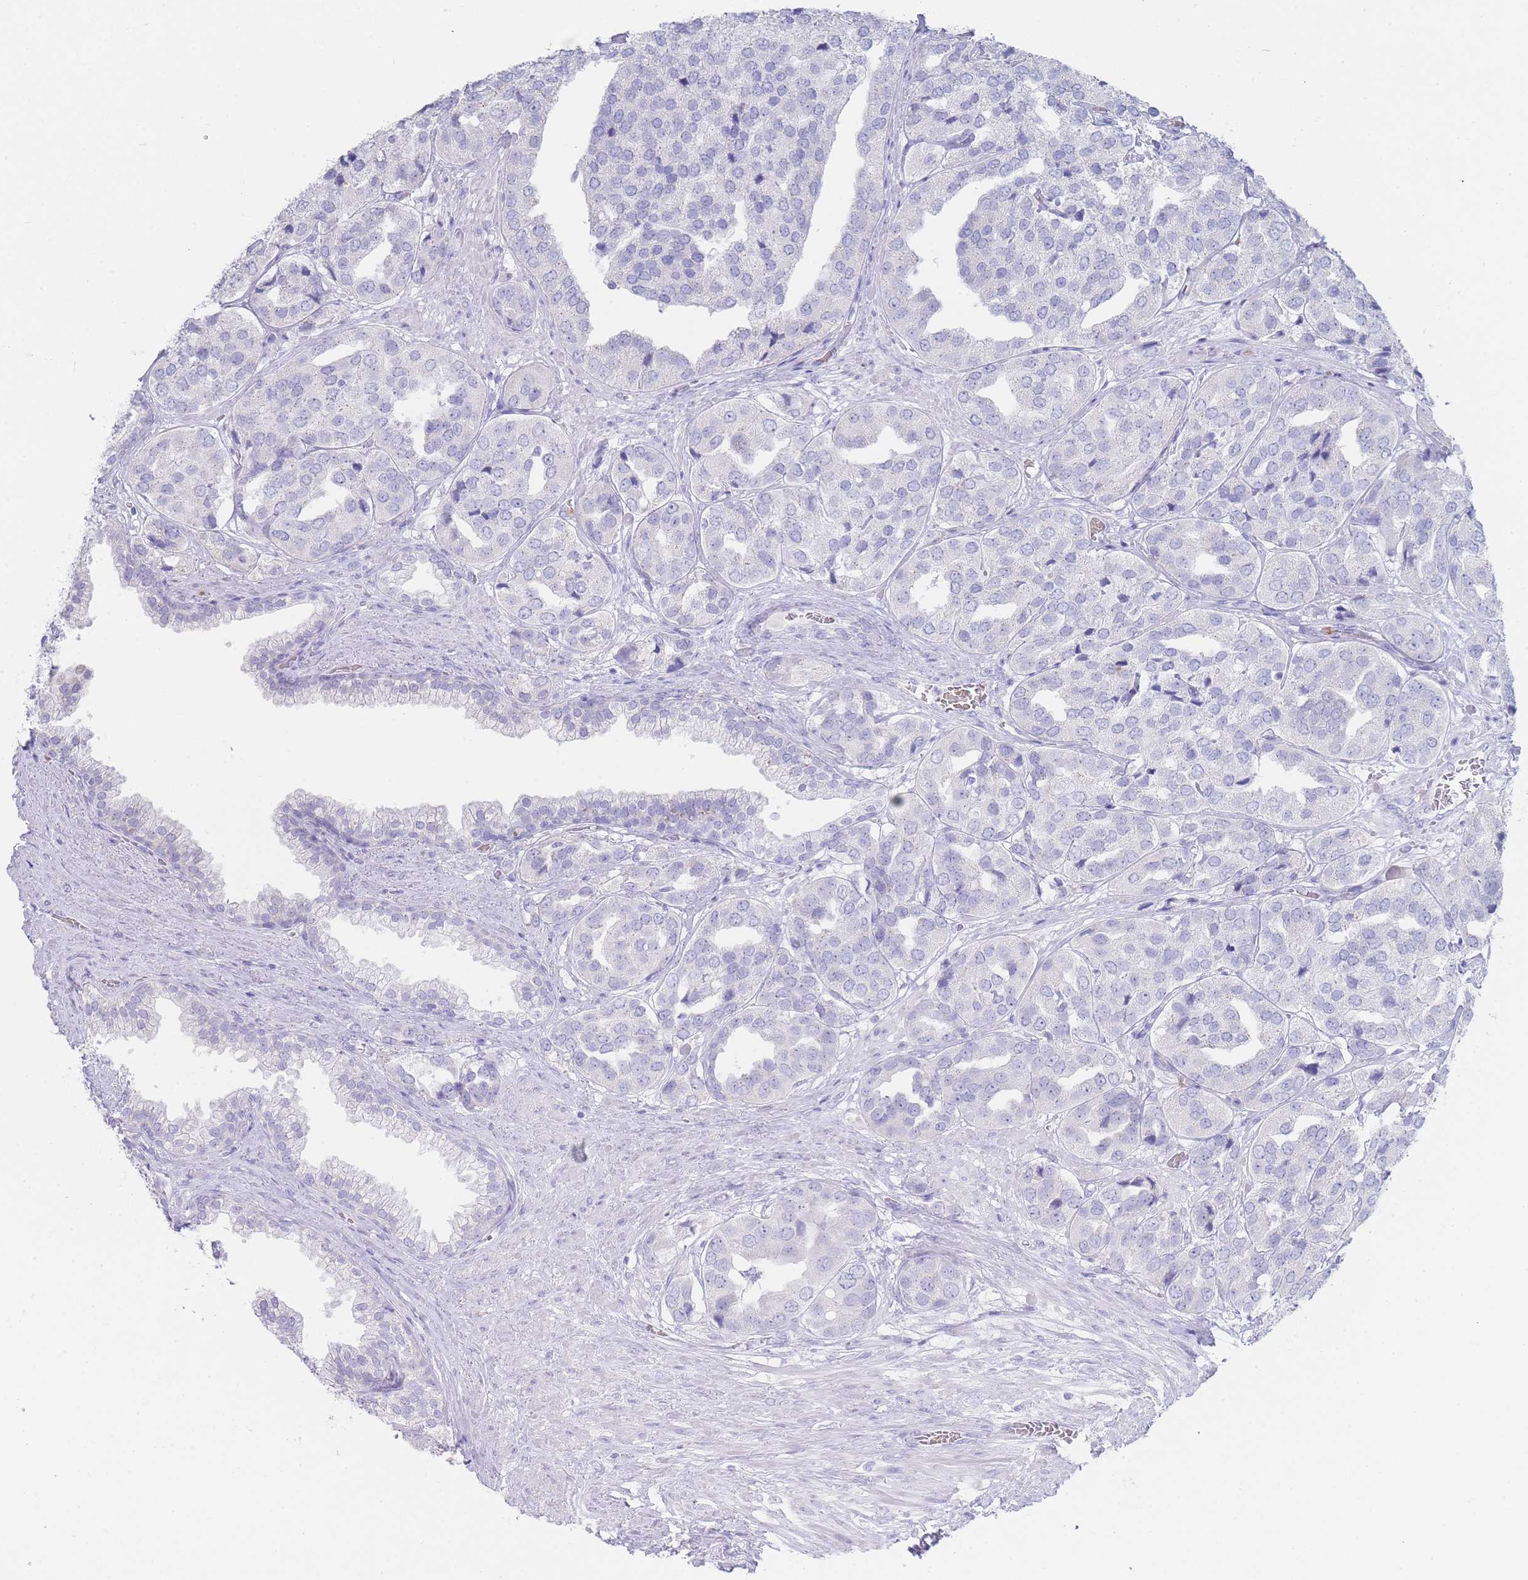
{"staining": {"intensity": "negative", "quantity": "none", "location": "none"}, "tissue": "prostate cancer", "cell_type": "Tumor cells", "image_type": "cancer", "snomed": [{"axis": "morphology", "description": "Adenocarcinoma, High grade"}, {"axis": "topography", "description": "Prostate"}], "caption": "The immunohistochemistry (IHC) micrograph has no significant staining in tumor cells of adenocarcinoma (high-grade) (prostate) tissue.", "gene": "HBG2", "patient": {"sex": "male", "age": 63}}